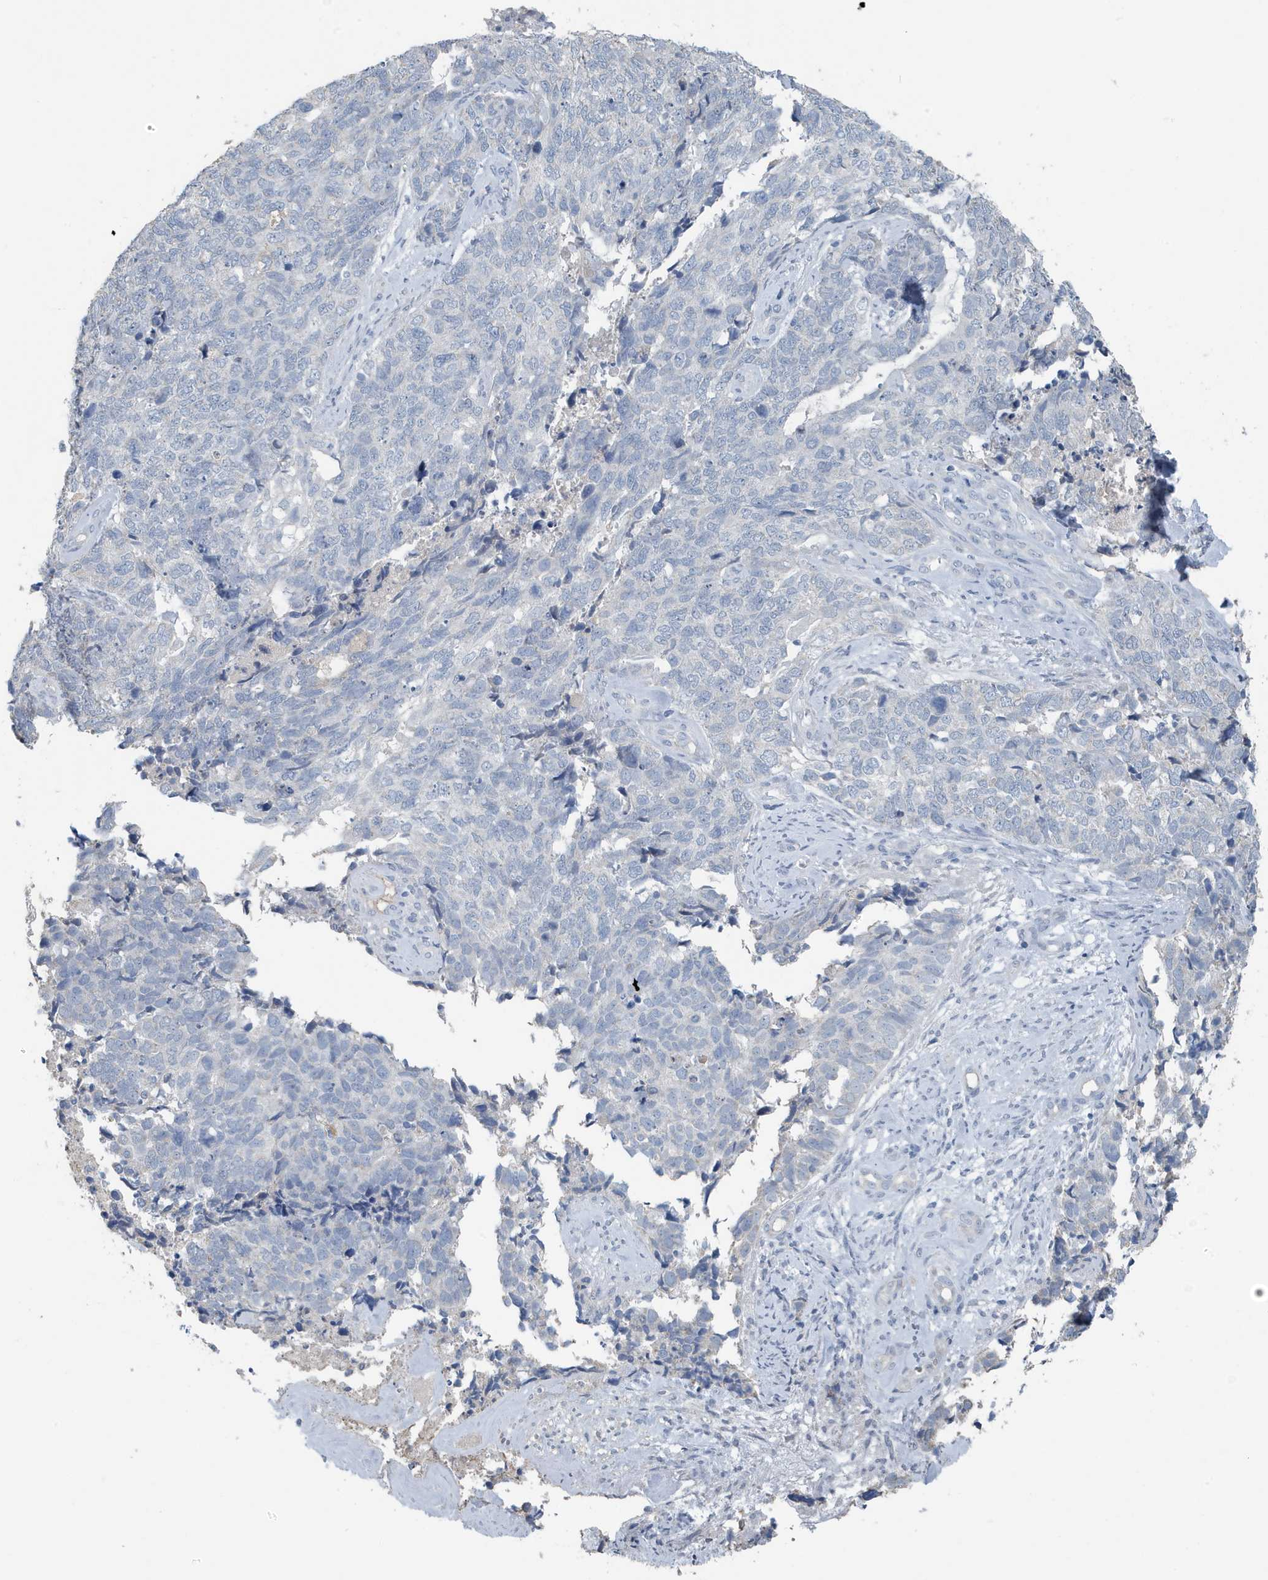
{"staining": {"intensity": "negative", "quantity": "none", "location": "none"}, "tissue": "cervical cancer", "cell_type": "Tumor cells", "image_type": "cancer", "snomed": [{"axis": "morphology", "description": "Squamous cell carcinoma, NOS"}, {"axis": "topography", "description": "Cervix"}], "caption": "This micrograph is of cervical squamous cell carcinoma stained with IHC to label a protein in brown with the nuclei are counter-stained blue. There is no staining in tumor cells.", "gene": "UGT2B4", "patient": {"sex": "female", "age": 63}}